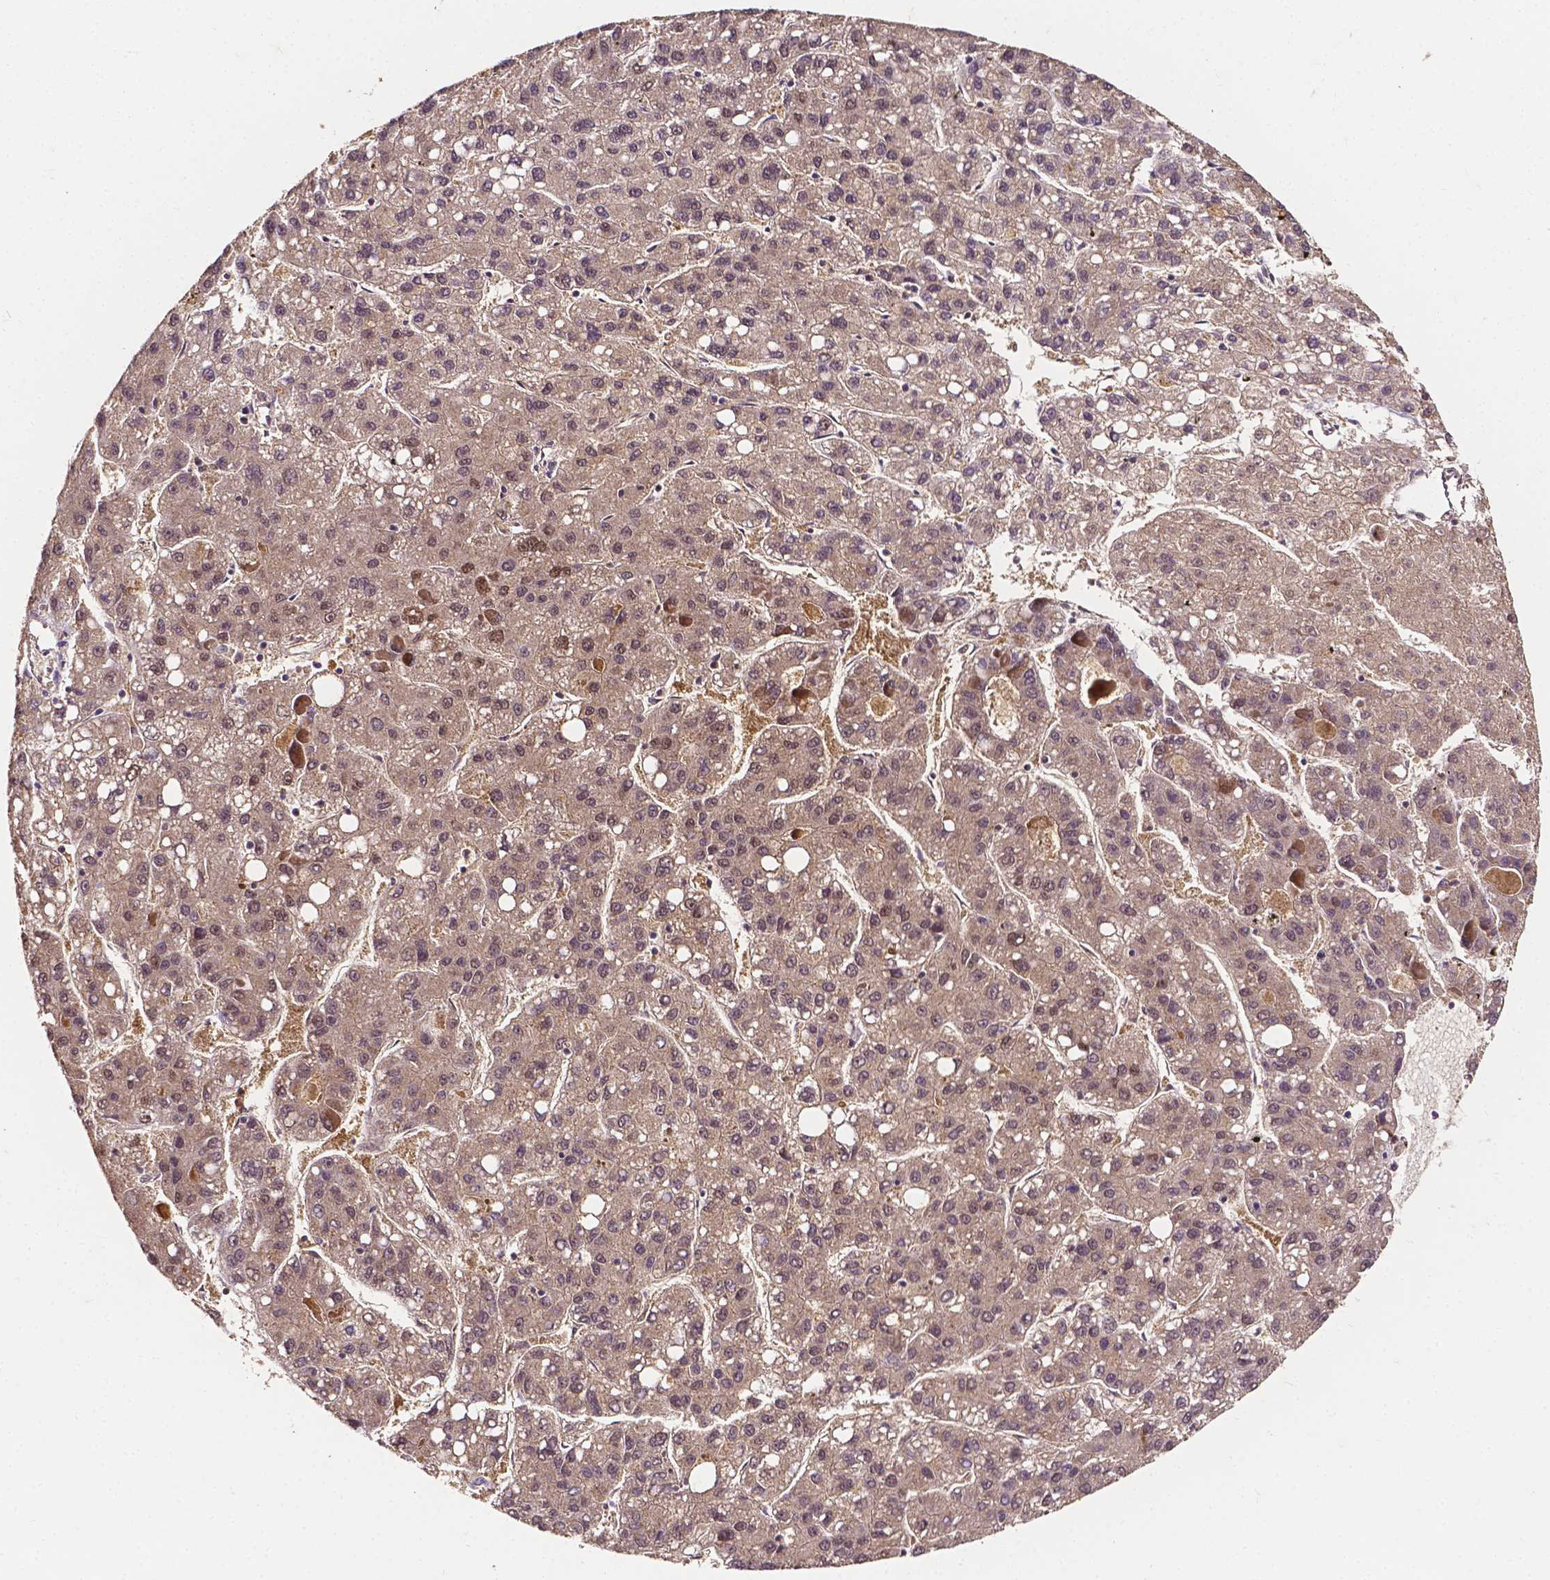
{"staining": {"intensity": "weak", "quantity": ">75%", "location": "cytoplasmic/membranous"}, "tissue": "liver cancer", "cell_type": "Tumor cells", "image_type": "cancer", "snomed": [{"axis": "morphology", "description": "Carcinoma, Hepatocellular, NOS"}, {"axis": "topography", "description": "Liver"}], "caption": "IHC staining of liver hepatocellular carcinoma, which demonstrates low levels of weak cytoplasmic/membranous staining in approximately >75% of tumor cells indicating weak cytoplasmic/membranous protein positivity. The staining was performed using DAB (brown) for protein detection and nuclei were counterstained in hematoxylin (blue).", "gene": "PSAT1", "patient": {"sex": "female", "age": 82}}